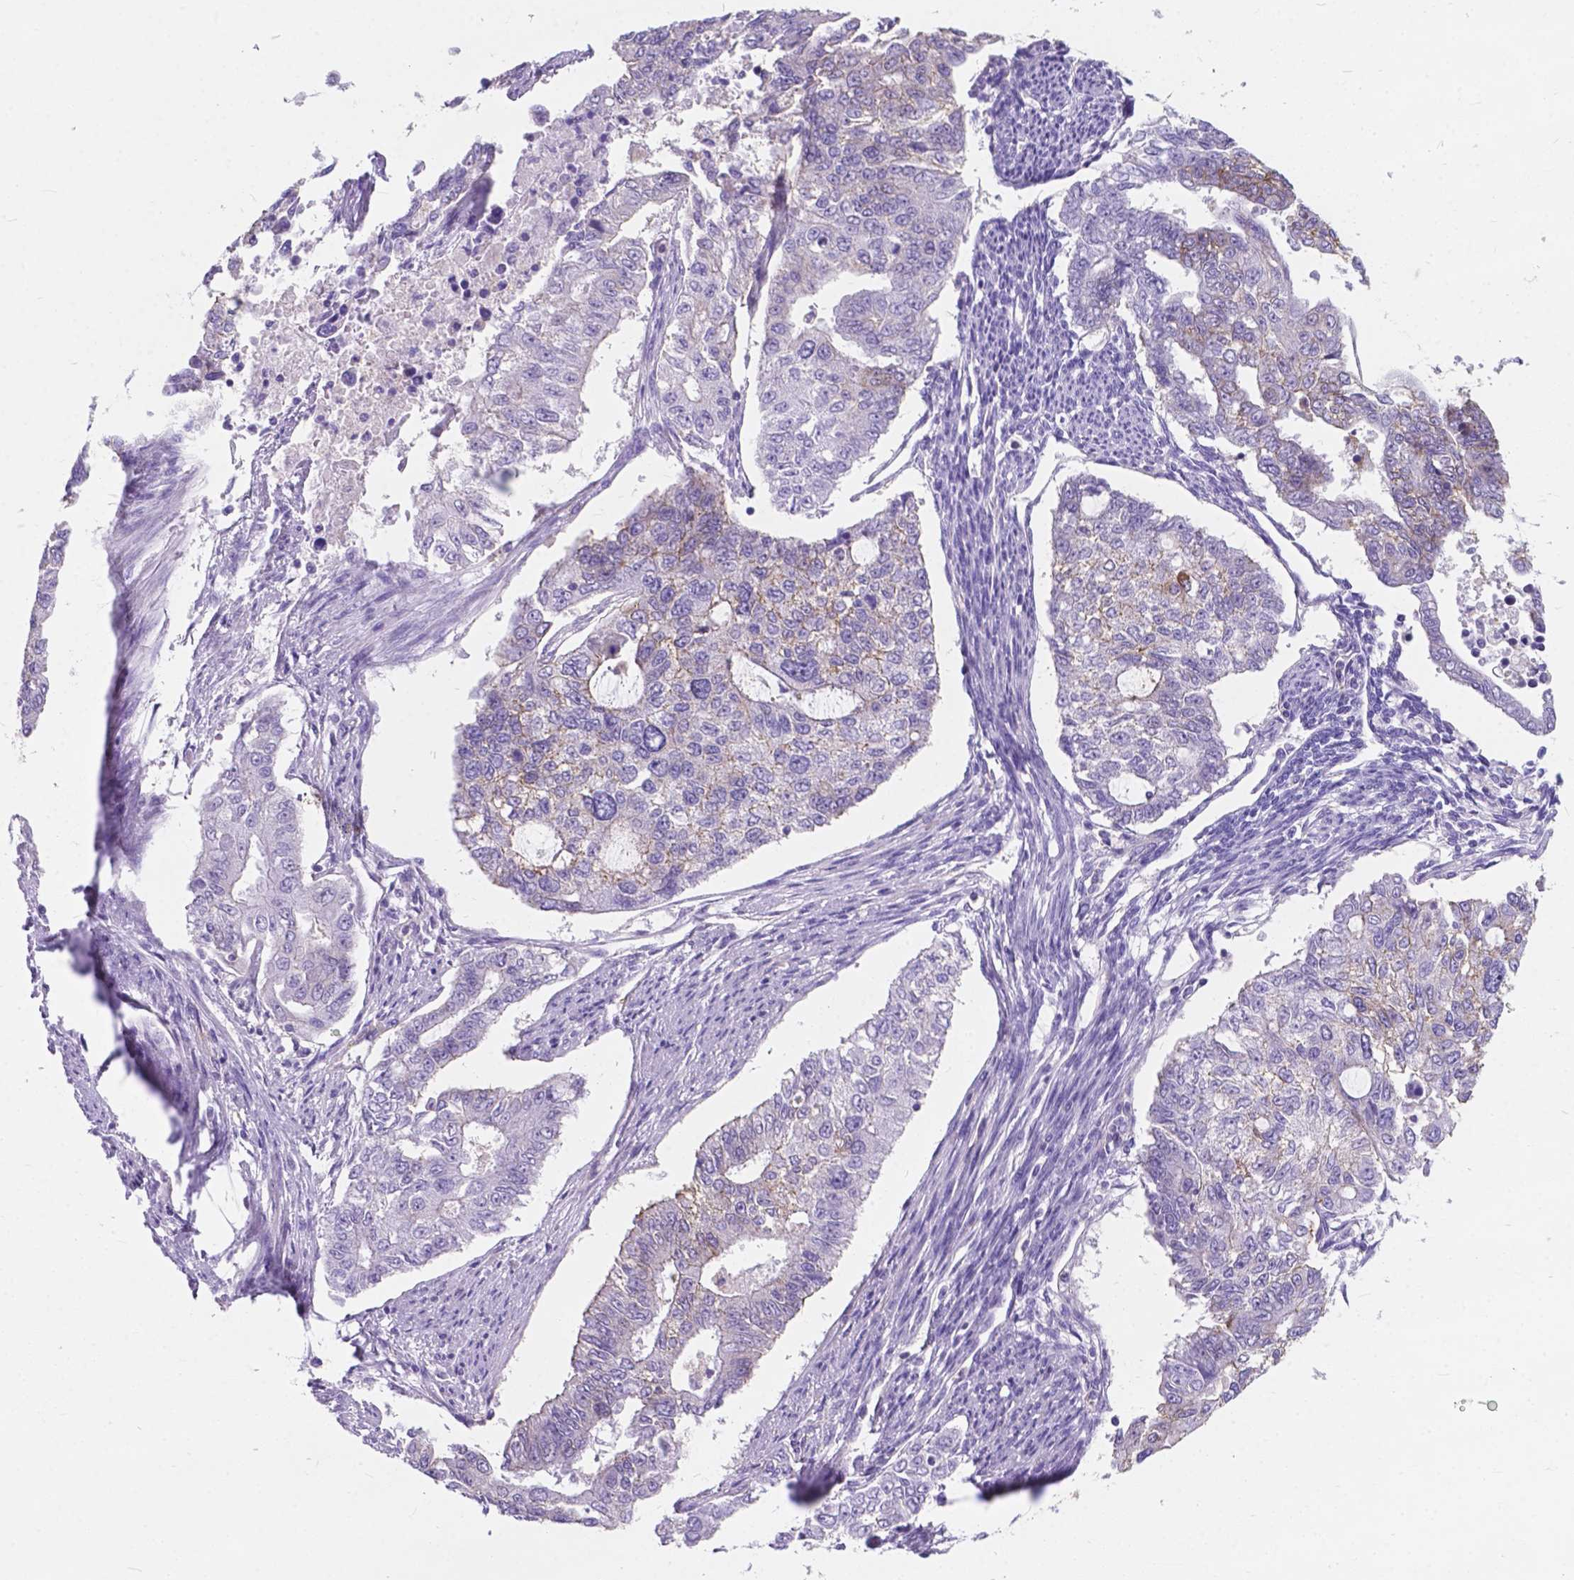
{"staining": {"intensity": "weak", "quantity": "<25%", "location": "cytoplasmic/membranous"}, "tissue": "endometrial cancer", "cell_type": "Tumor cells", "image_type": "cancer", "snomed": [{"axis": "morphology", "description": "Adenocarcinoma, NOS"}, {"axis": "topography", "description": "Uterus"}], "caption": "IHC histopathology image of neoplastic tissue: human endometrial cancer (adenocarcinoma) stained with DAB (3,3'-diaminobenzidine) exhibits no significant protein positivity in tumor cells.", "gene": "KIAA0040", "patient": {"sex": "female", "age": 59}}